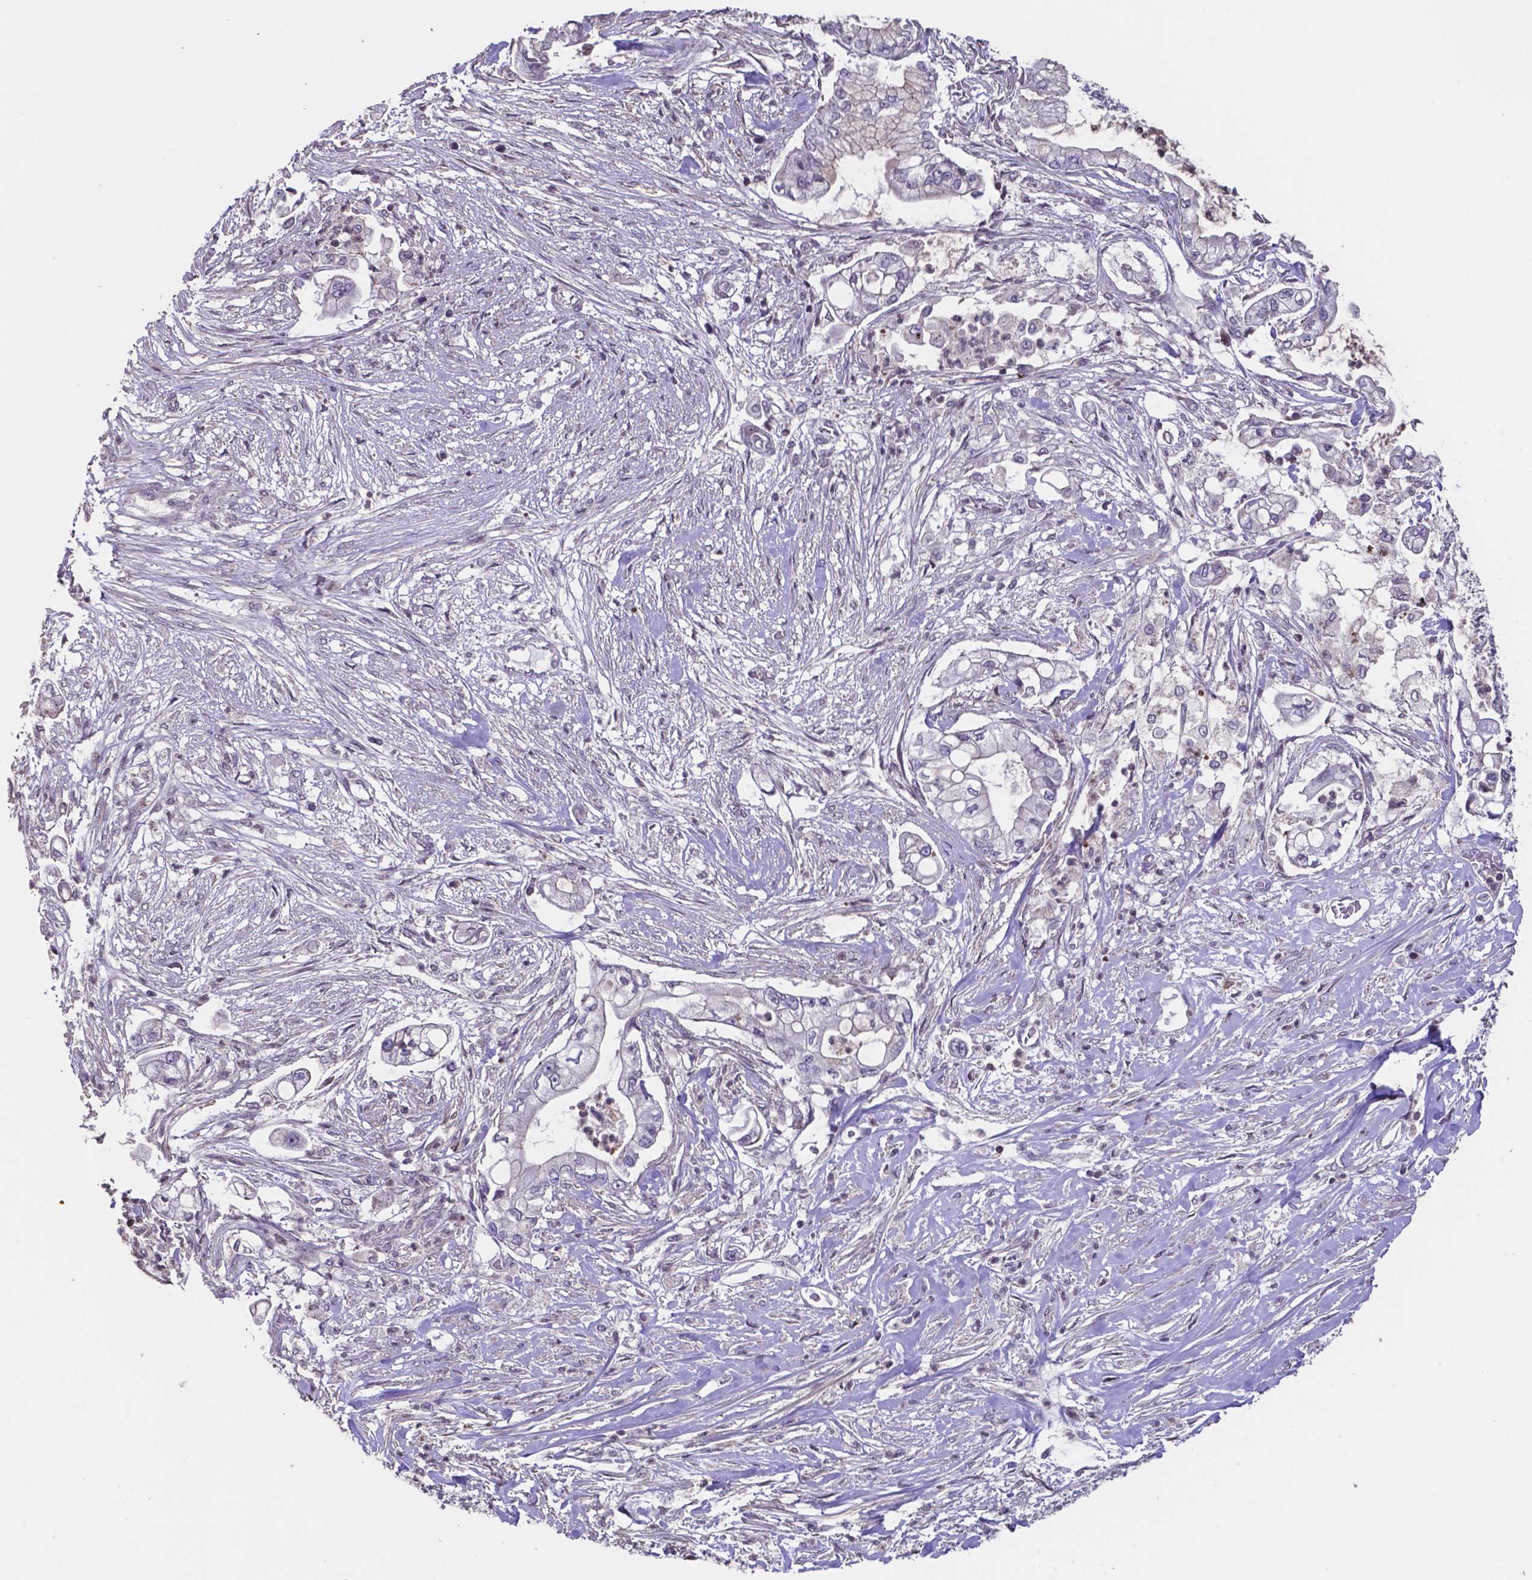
{"staining": {"intensity": "negative", "quantity": "none", "location": "none"}, "tissue": "pancreatic cancer", "cell_type": "Tumor cells", "image_type": "cancer", "snomed": [{"axis": "morphology", "description": "Adenocarcinoma, NOS"}, {"axis": "topography", "description": "Pancreas"}], "caption": "The IHC histopathology image has no significant expression in tumor cells of pancreatic cancer (adenocarcinoma) tissue.", "gene": "MLC1", "patient": {"sex": "female", "age": 69}}